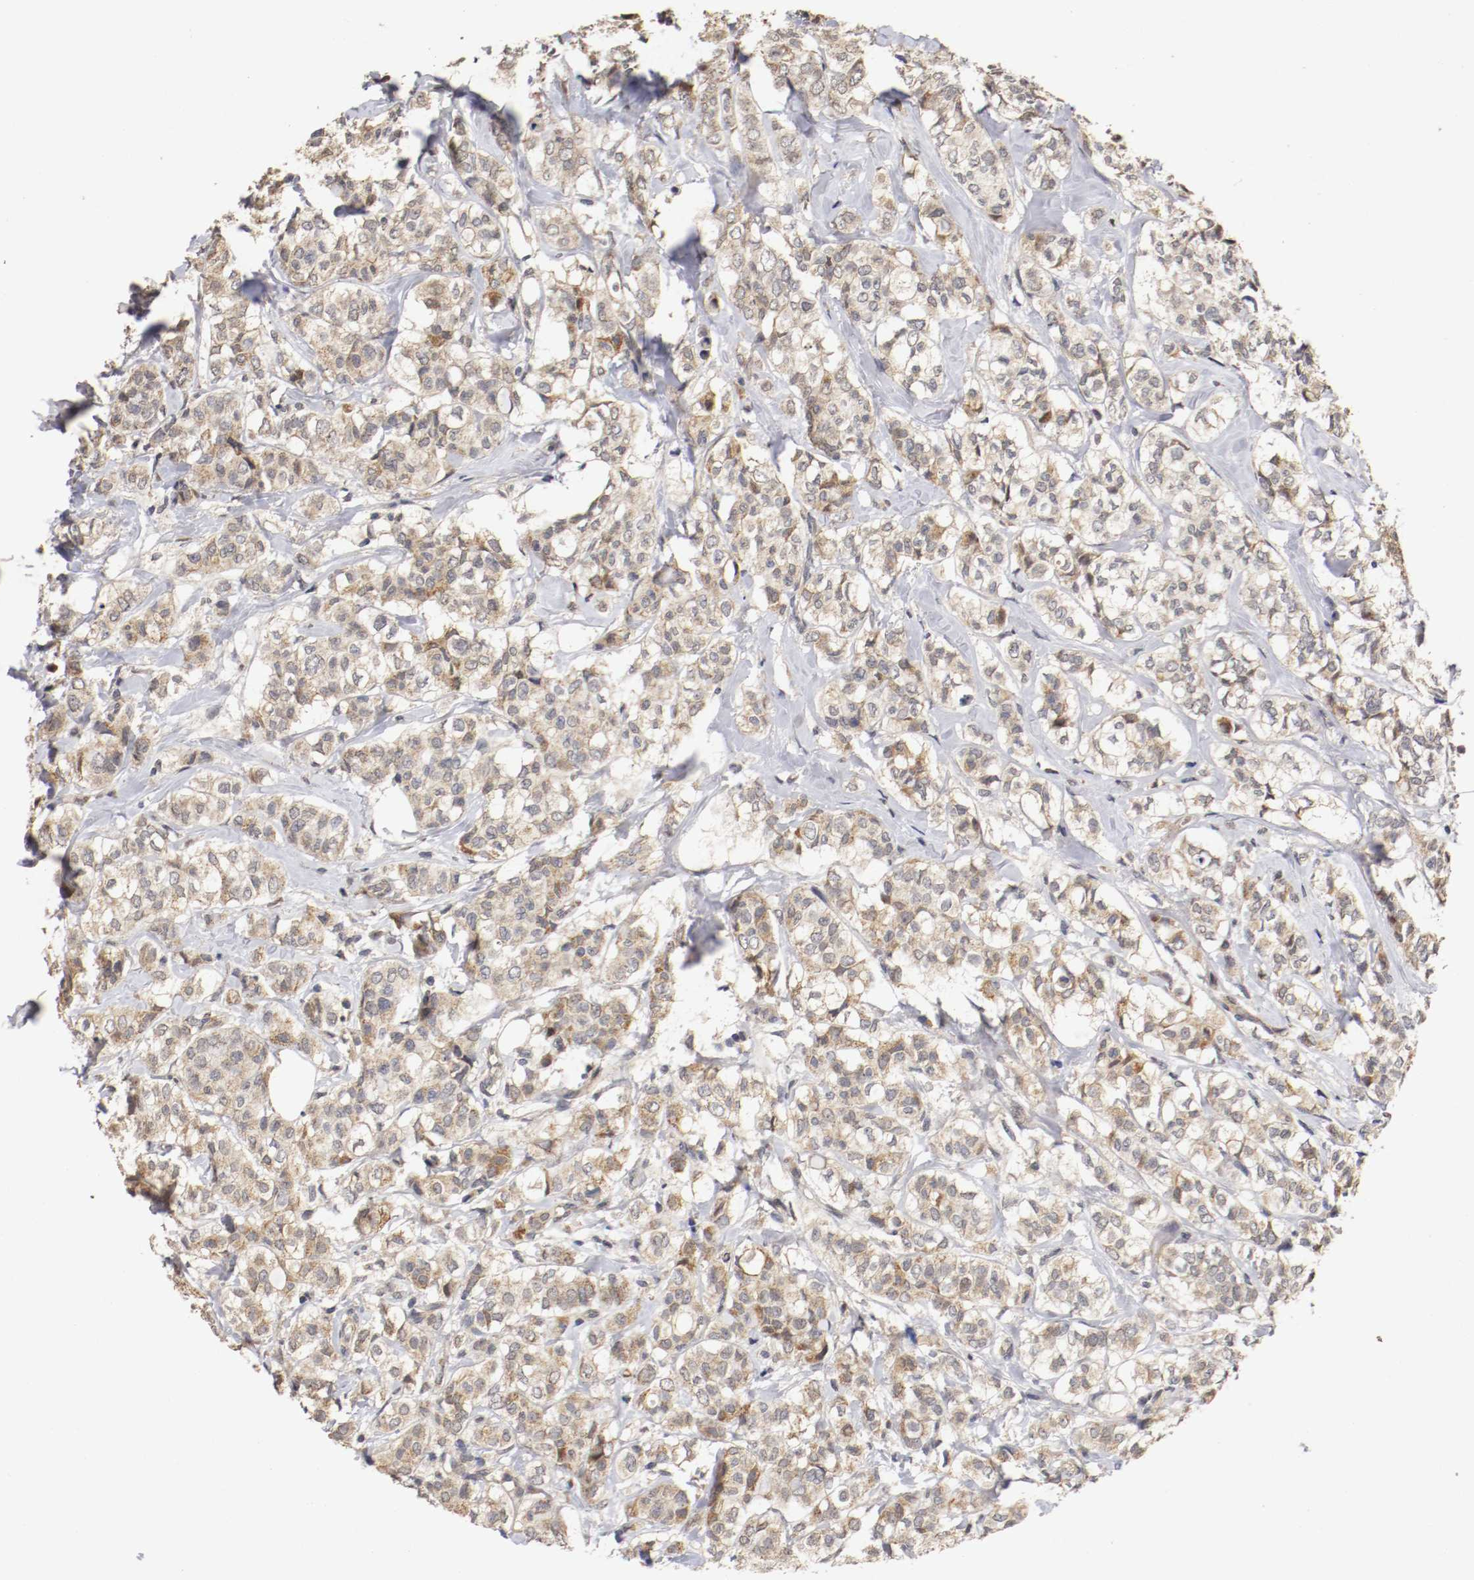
{"staining": {"intensity": "moderate", "quantity": ">75%", "location": "cytoplasmic/membranous"}, "tissue": "breast cancer", "cell_type": "Tumor cells", "image_type": "cancer", "snomed": [{"axis": "morphology", "description": "Lobular carcinoma"}, {"axis": "topography", "description": "Breast"}], "caption": "Immunohistochemistry micrograph of breast cancer stained for a protein (brown), which displays medium levels of moderate cytoplasmic/membranous expression in about >75% of tumor cells.", "gene": "TNFRSF1B", "patient": {"sex": "female", "age": 60}}